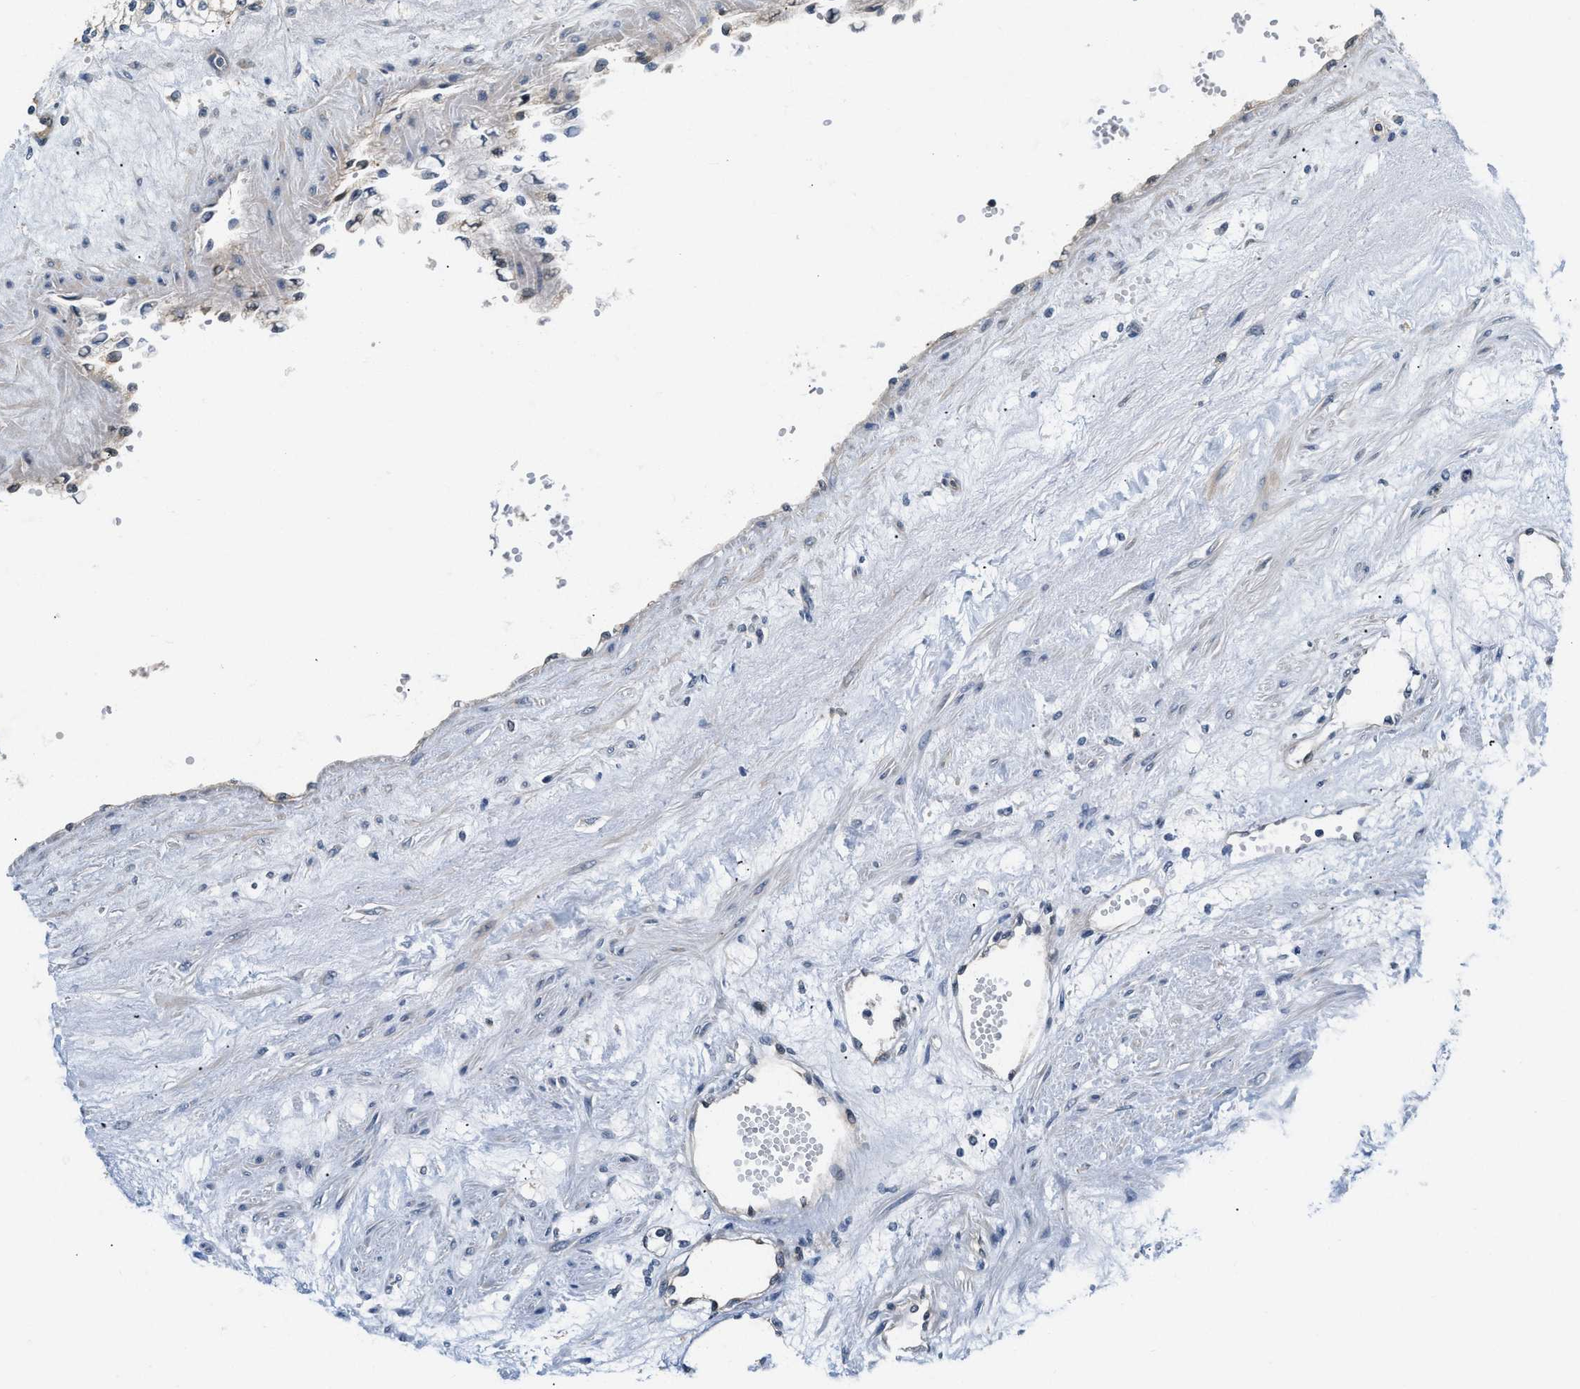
{"staining": {"intensity": "weak", "quantity": "<25%", "location": "cytoplasmic/membranous"}, "tissue": "renal cancer", "cell_type": "Tumor cells", "image_type": "cancer", "snomed": [{"axis": "morphology", "description": "Adenocarcinoma, NOS"}, {"axis": "topography", "description": "Kidney"}], "caption": "High power microscopy micrograph of an immunohistochemistry (IHC) photomicrograph of renal cancer, revealing no significant expression in tumor cells.", "gene": "EIF4EBP2", "patient": {"sex": "male", "age": 59}}